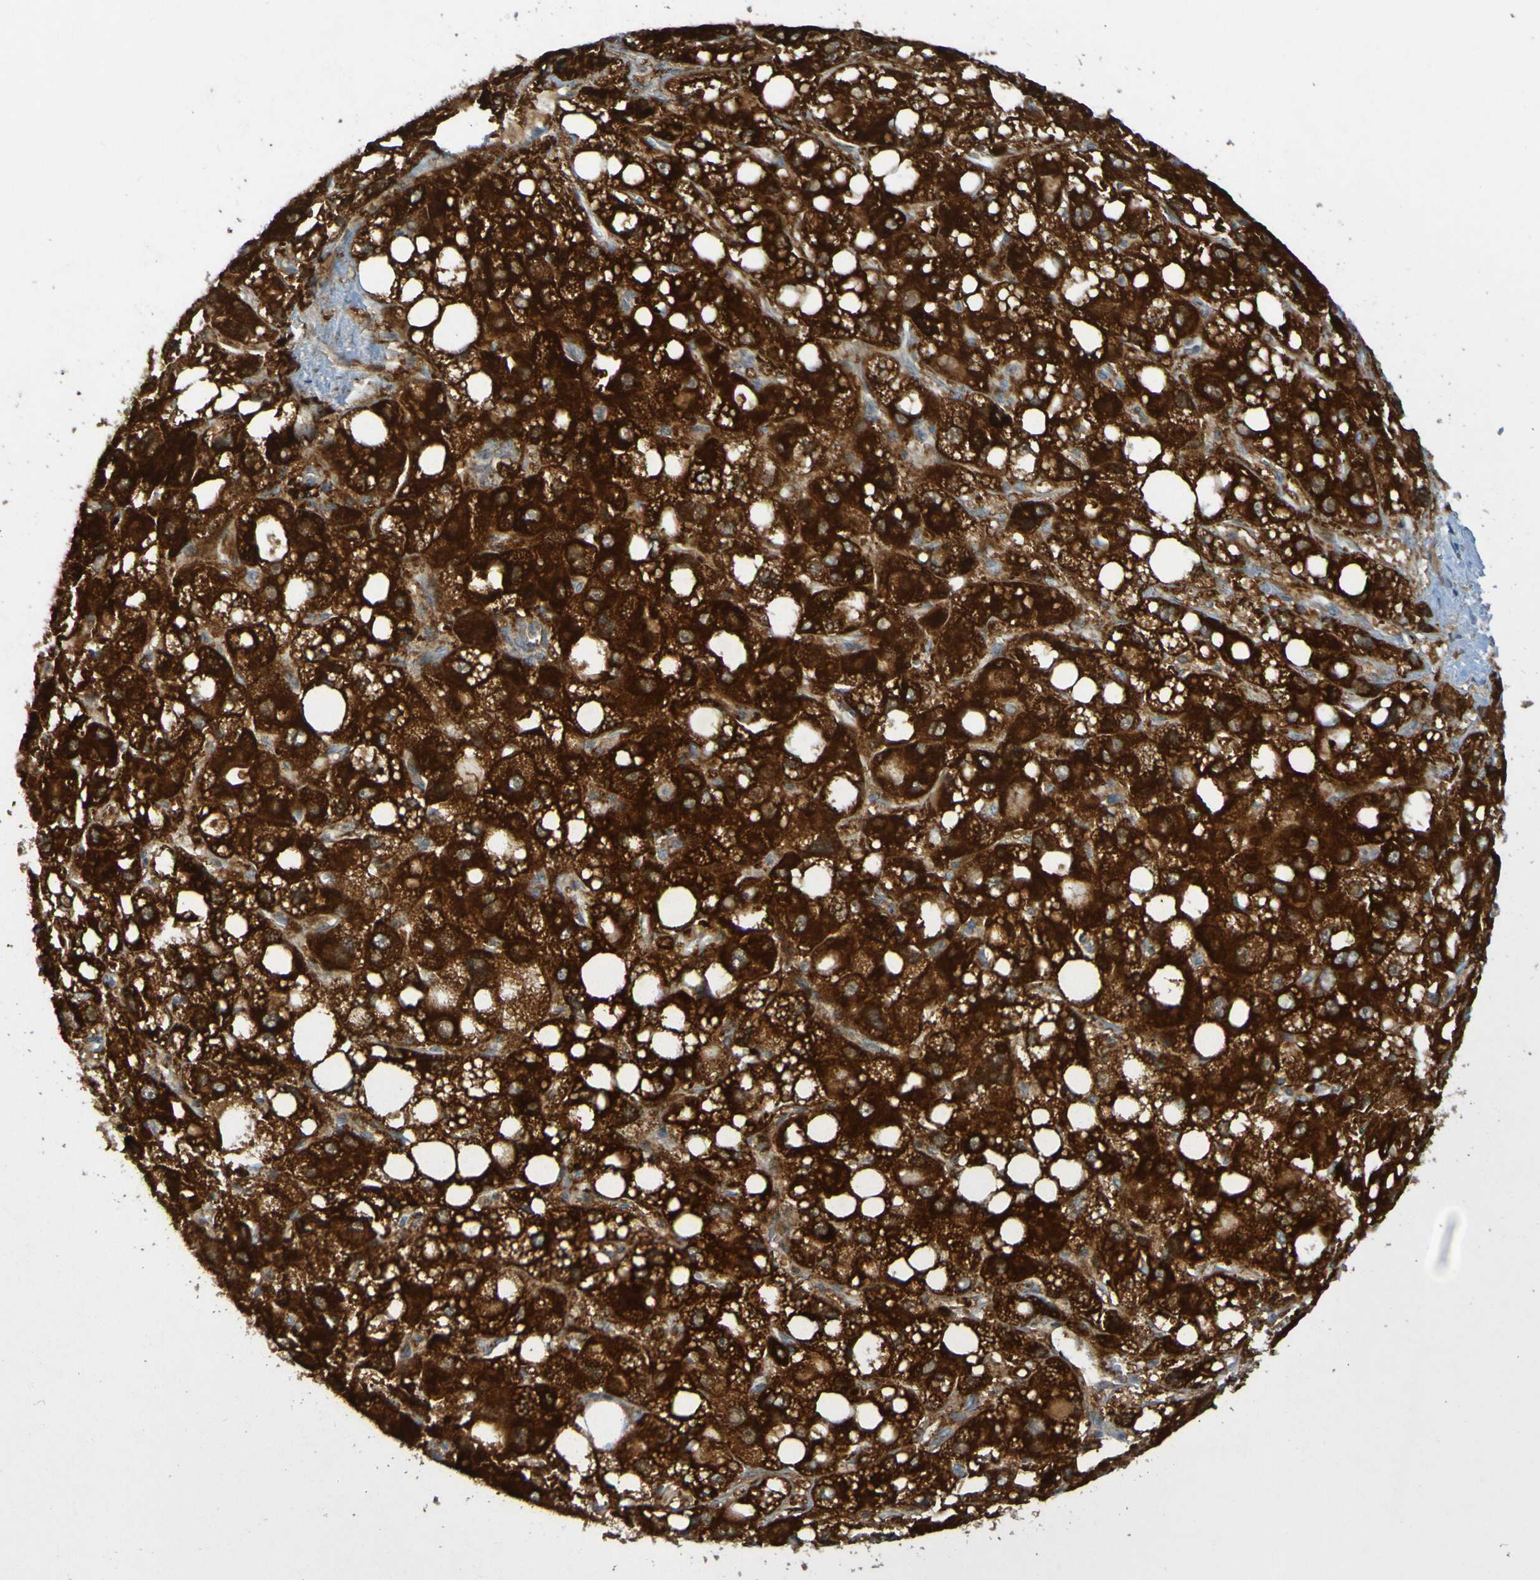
{"staining": {"intensity": "strong", "quantity": ">75%", "location": "cytoplasmic/membranous"}, "tissue": "liver cancer", "cell_type": "Tumor cells", "image_type": "cancer", "snomed": [{"axis": "morphology", "description": "Carcinoma, Hepatocellular, NOS"}, {"axis": "topography", "description": "Liver"}], "caption": "Tumor cells display strong cytoplasmic/membranous expression in about >75% of cells in liver hepatocellular carcinoma. The staining is performed using DAB (3,3'-diaminobenzidine) brown chromogen to label protein expression. The nuclei are counter-stained blue using hematoxylin.", "gene": "CCDC51", "patient": {"sex": "male", "age": 55}}